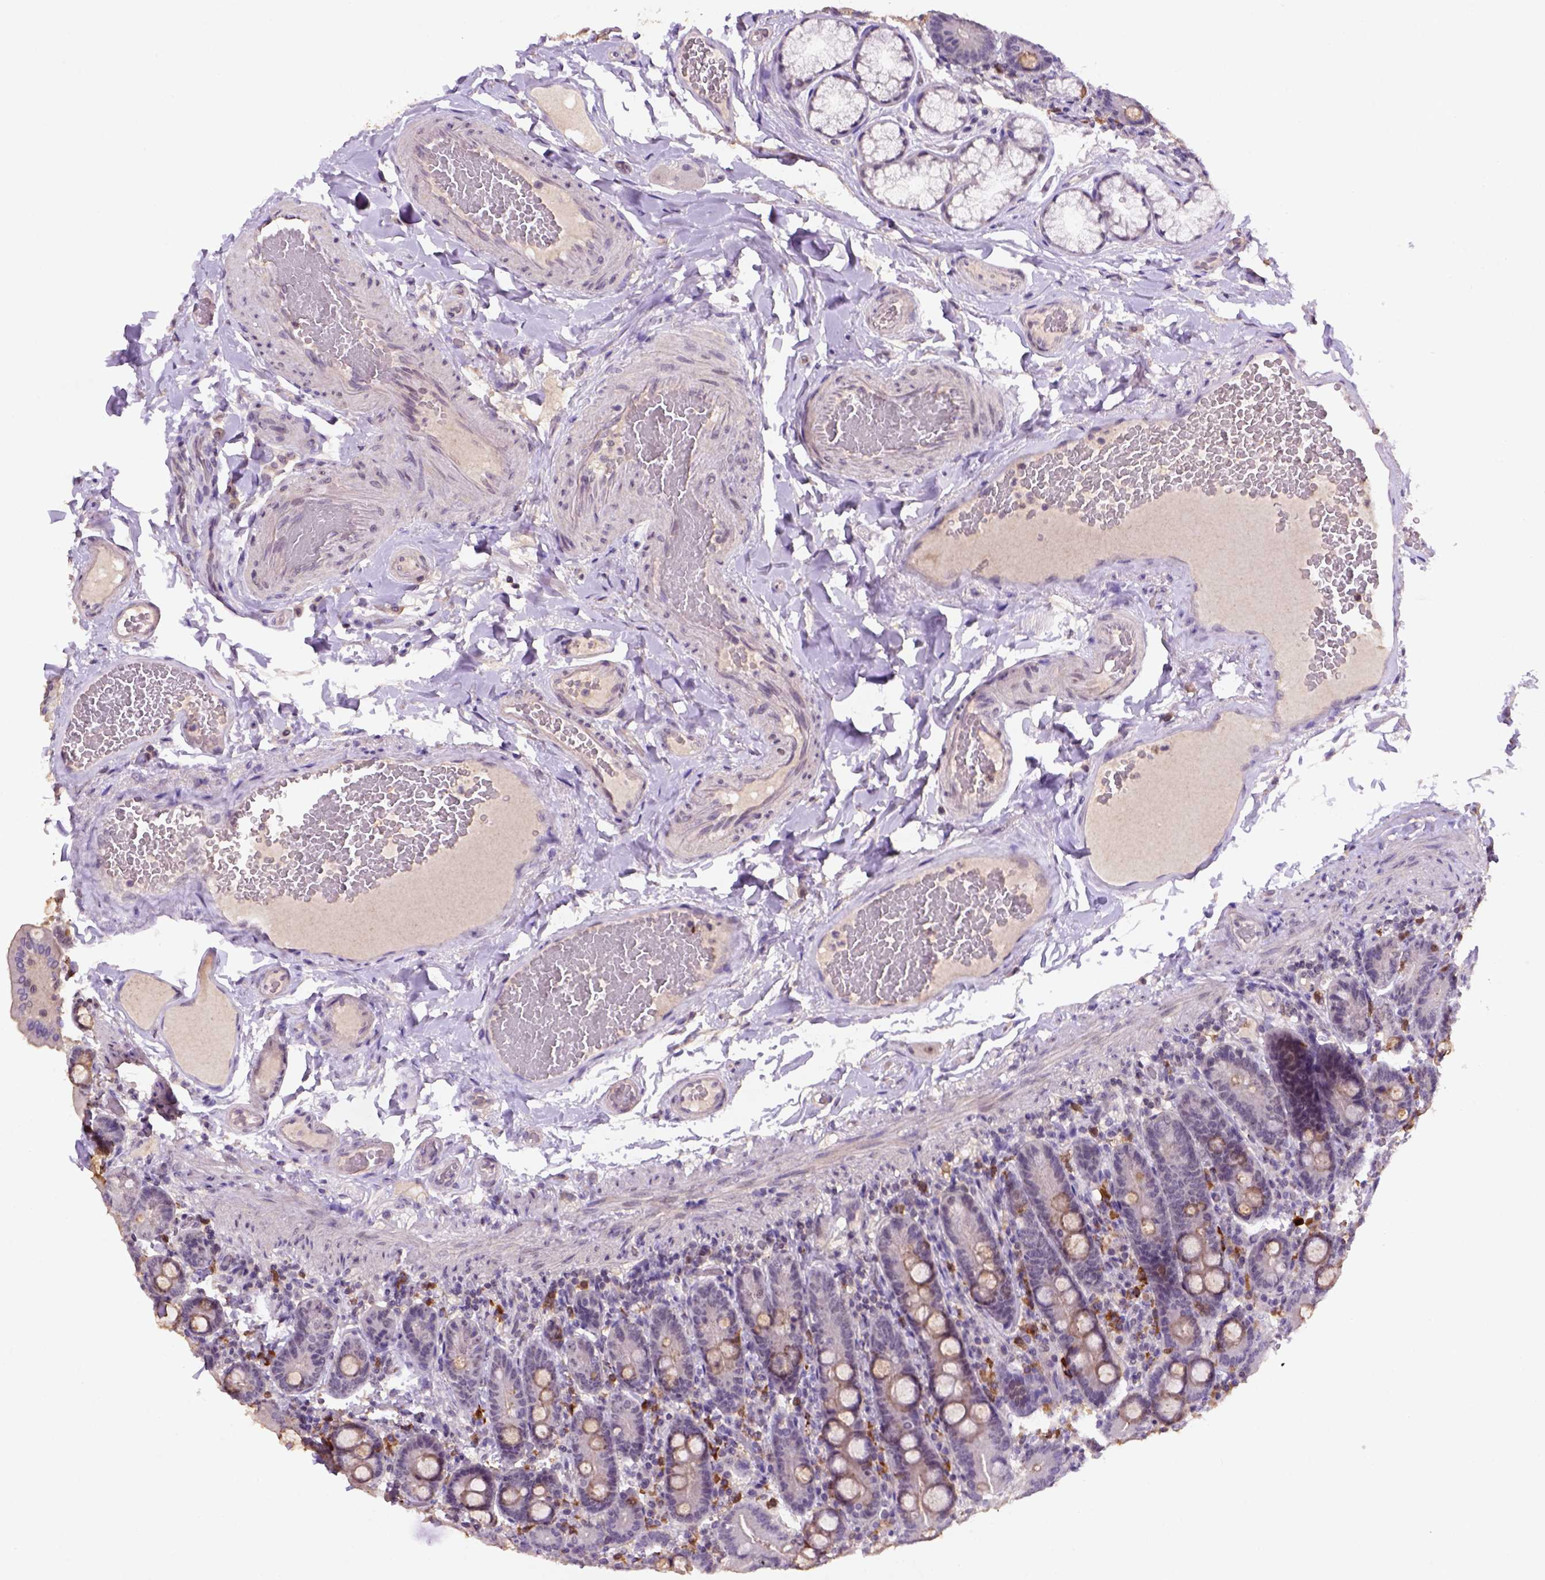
{"staining": {"intensity": "weak", "quantity": "25%-75%", "location": "cytoplasmic/membranous"}, "tissue": "duodenum", "cell_type": "Glandular cells", "image_type": "normal", "snomed": [{"axis": "morphology", "description": "Normal tissue, NOS"}, {"axis": "topography", "description": "Duodenum"}], "caption": "Immunohistochemistry (IHC) of benign human duodenum shows low levels of weak cytoplasmic/membranous positivity in approximately 25%-75% of glandular cells. (DAB (3,3'-diaminobenzidine) IHC with brightfield microscopy, high magnification).", "gene": "SCML4", "patient": {"sex": "female", "age": 62}}